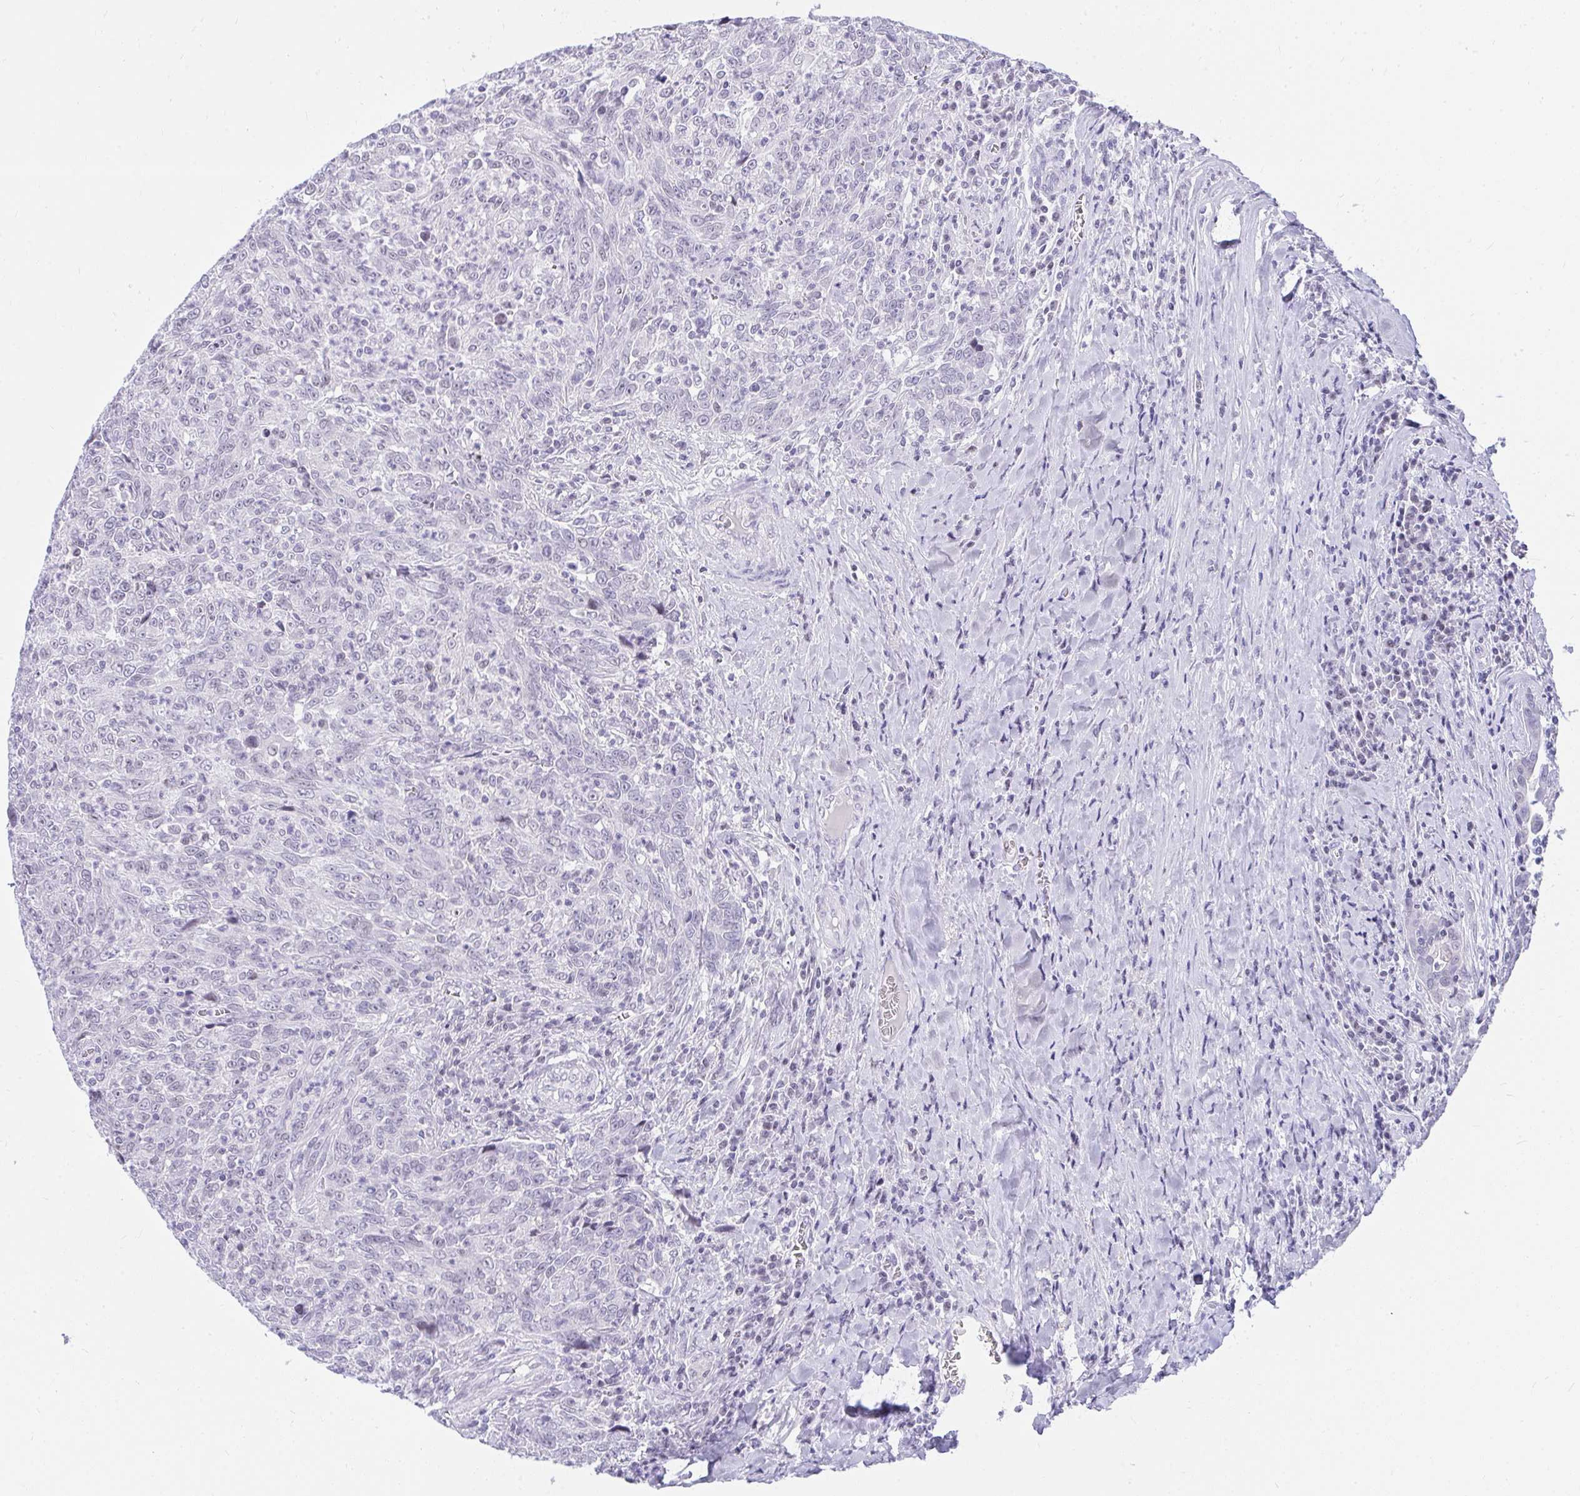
{"staining": {"intensity": "negative", "quantity": "none", "location": "none"}, "tissue": "breast cancer", "cell_type": "Tumor cells", "image_type": "cancer", "snomed": [{"axis": "morphology", "description": "Duct carcinoma"}, {"axis": "topography", "description": "Breast"}], "caption": "The histopathology image displays no staining of tumor cells in breast infiltrating ductal carcinoma.", "gene": "OR5F1", "patient": {"sex": "female", "age": 50}}